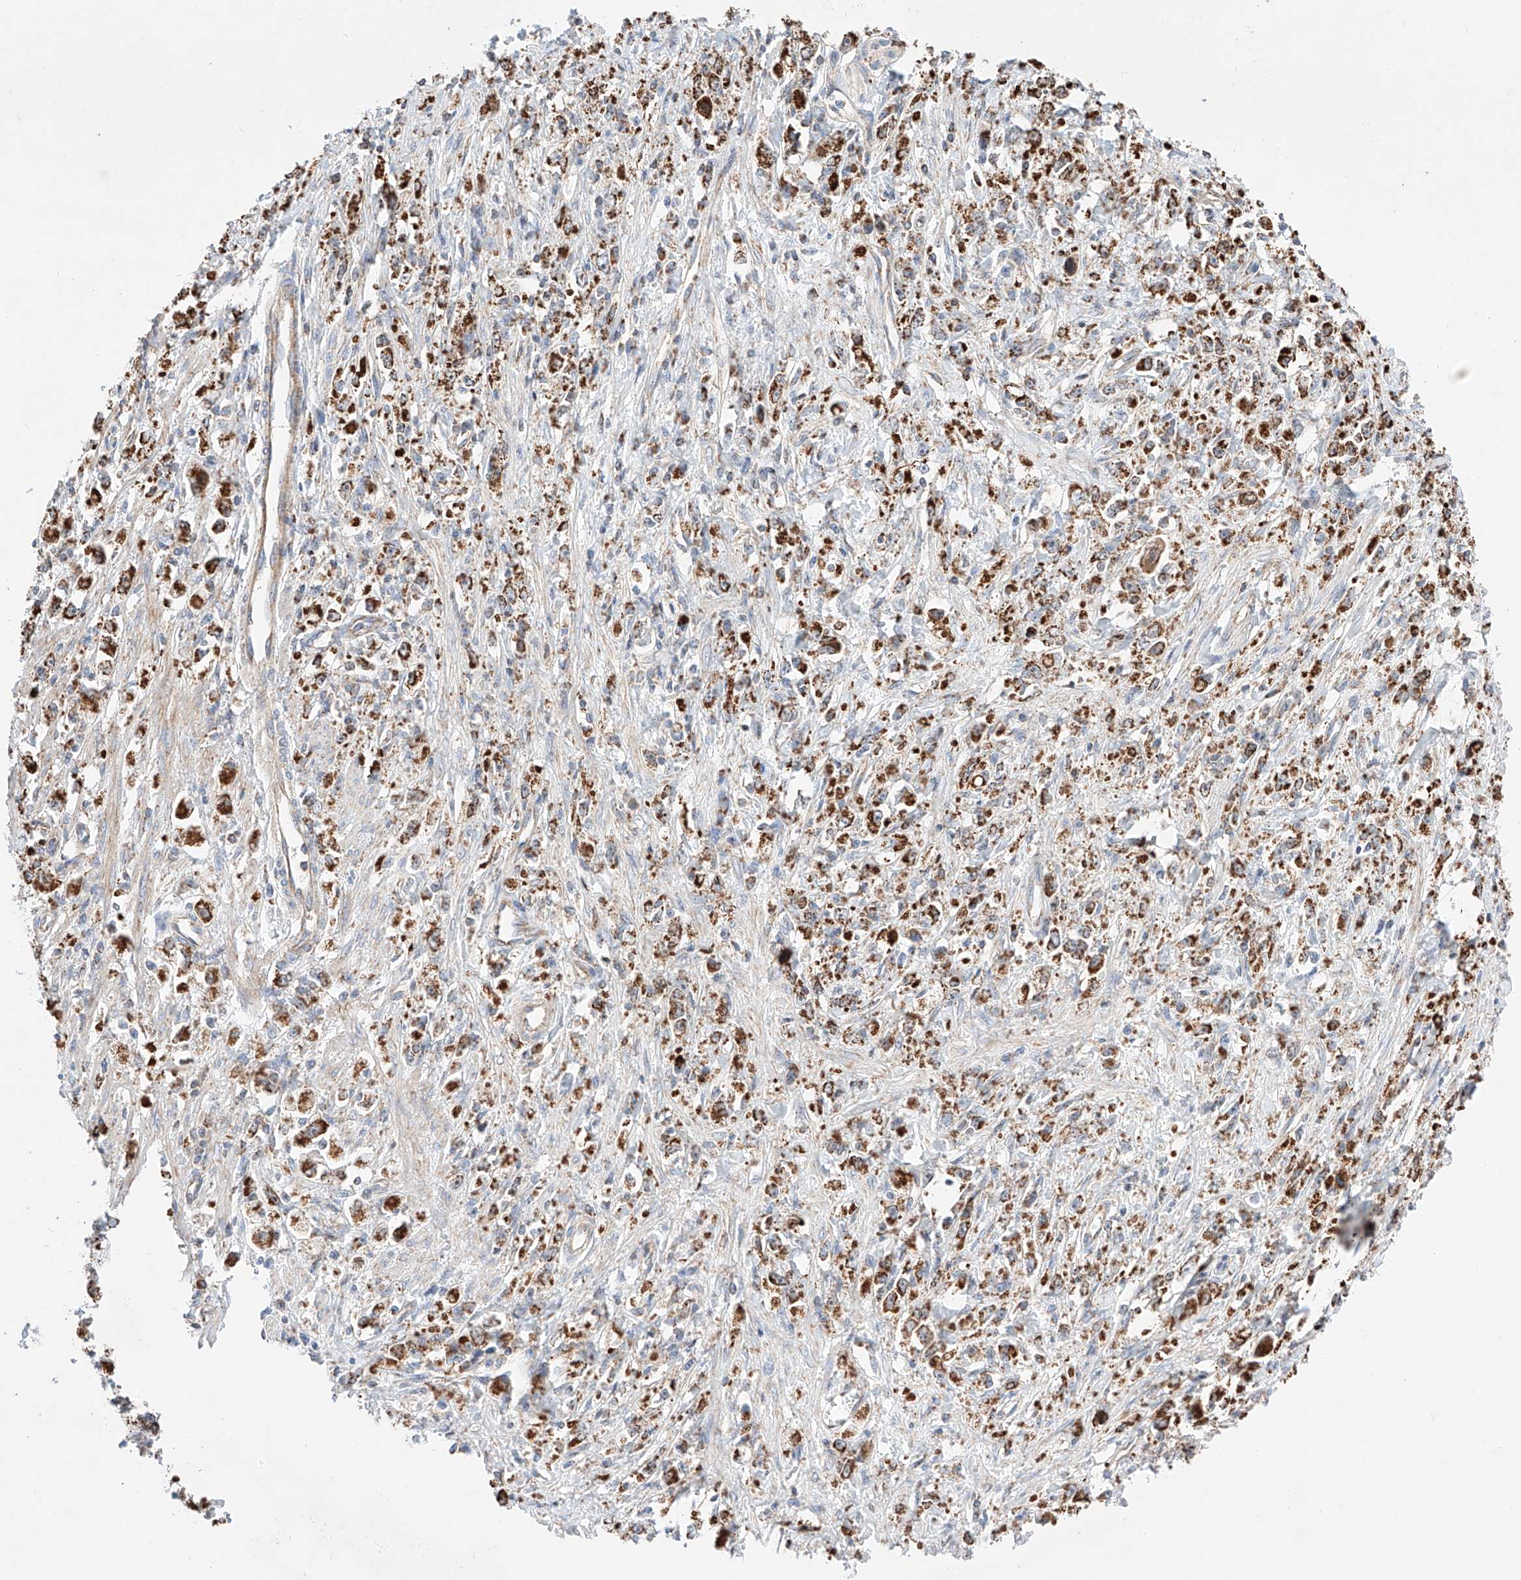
{"staining": {"intensity": "strong", "quantity": ">75%", "location": "cytoplasmic/membranous"}, "tissue": "stomach cancer", "cell_type": "Tumor cells", "image_type": "cancer", "snomed": [{"axis": "morphology", "description": "Adenocarcinoma, NOS"}, {"axis": "topography", "description": "Stomach"}], "caption": "This is a histology image of immunohistochemistry (IHC) staining of stomach adenocarcinoma, which shows strong staining in the cytoplasmic/membranous of tumor cells.", "gene": "KTI12", "patient": {"sex": "female", "age": 59}}